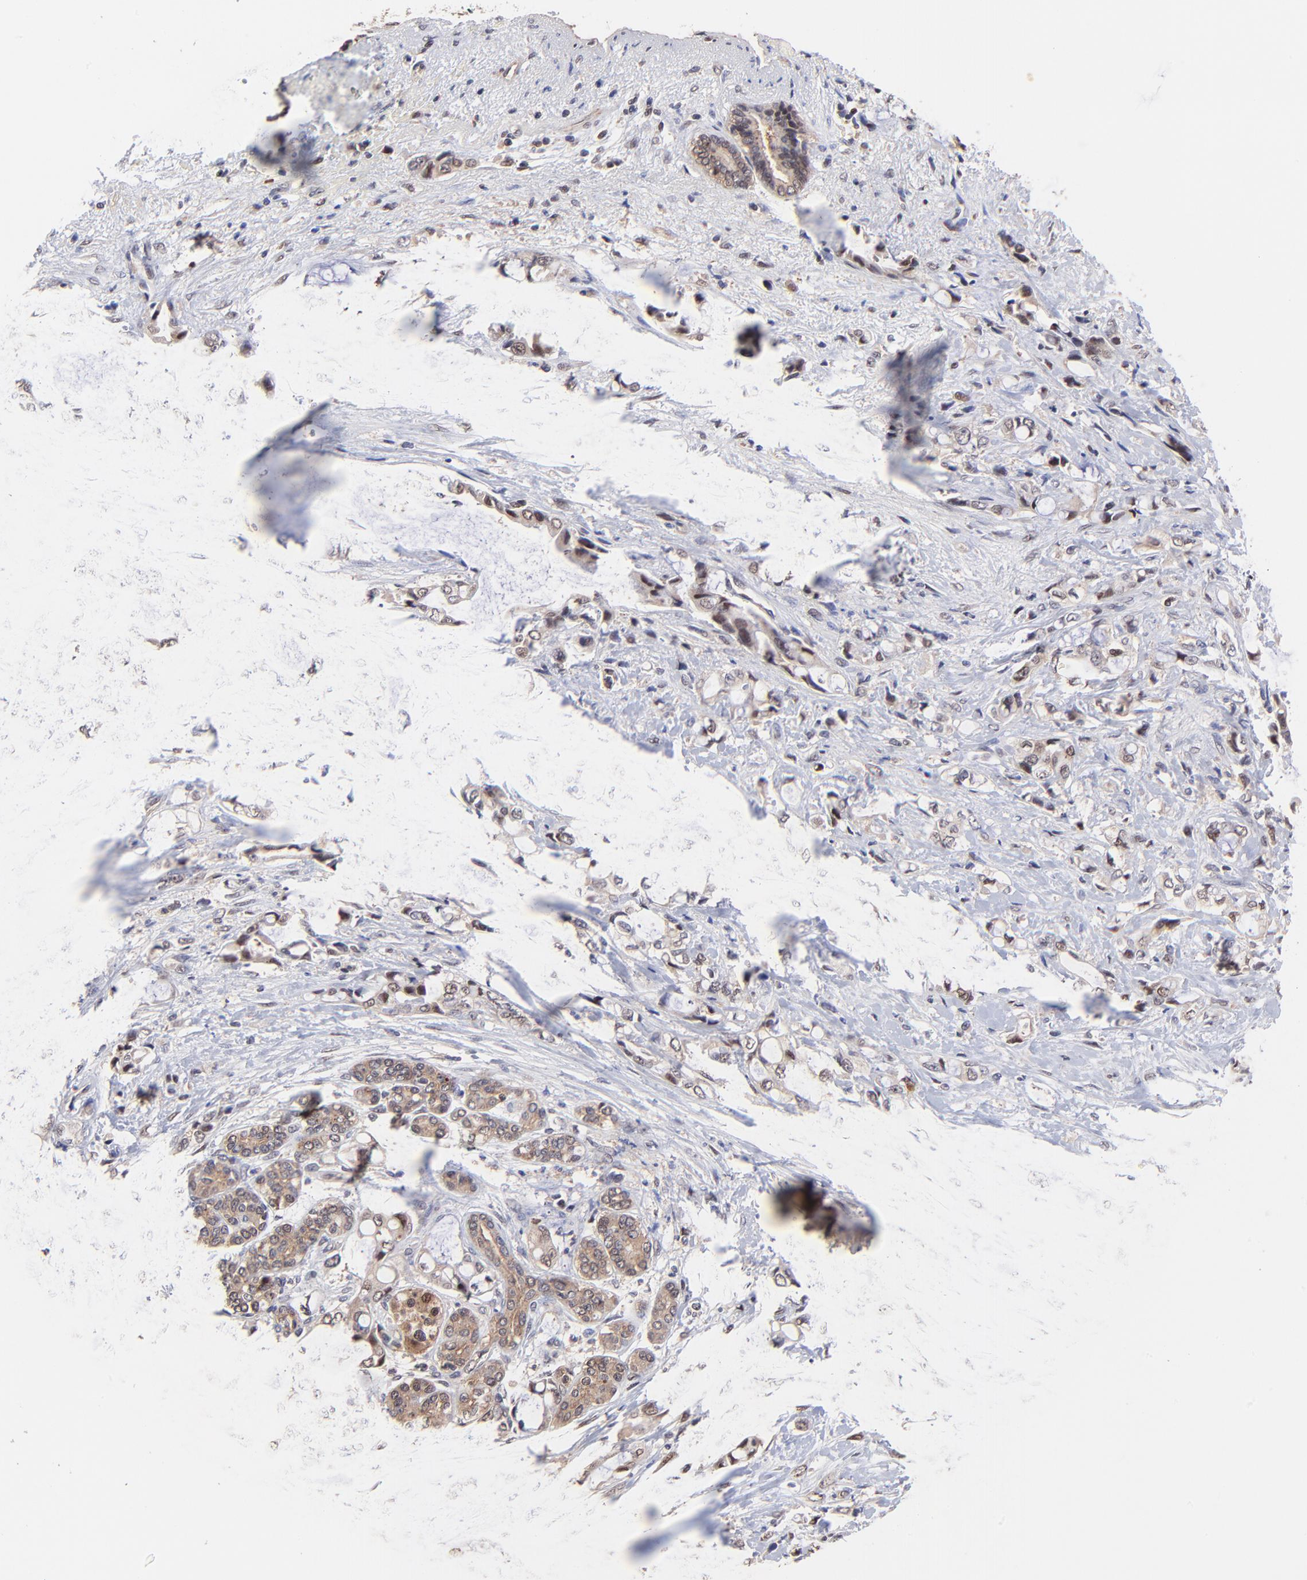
{"staining": {"intensity": "moderate", "quantity": ">75%", "location": "cytoplasmic/membranous"}, "tissue": "pancreatic cancer", "cell_type": "Tumor cells", "image_type": "cancer", "snomed": [{"axis": "morphology", "description": "Adenocarcinoma, NOS"}, {"axis": "topography", "description": "Pancreas"}], "caption": "This micrograph displays IHC staining of human pancreatic adenocarcinoma, with medium moderate cytoplasmic/membranous expression in about >75% of tumor cells.", "gene": "PSMA6", "patient": {"sex": "female", "age": 70}}